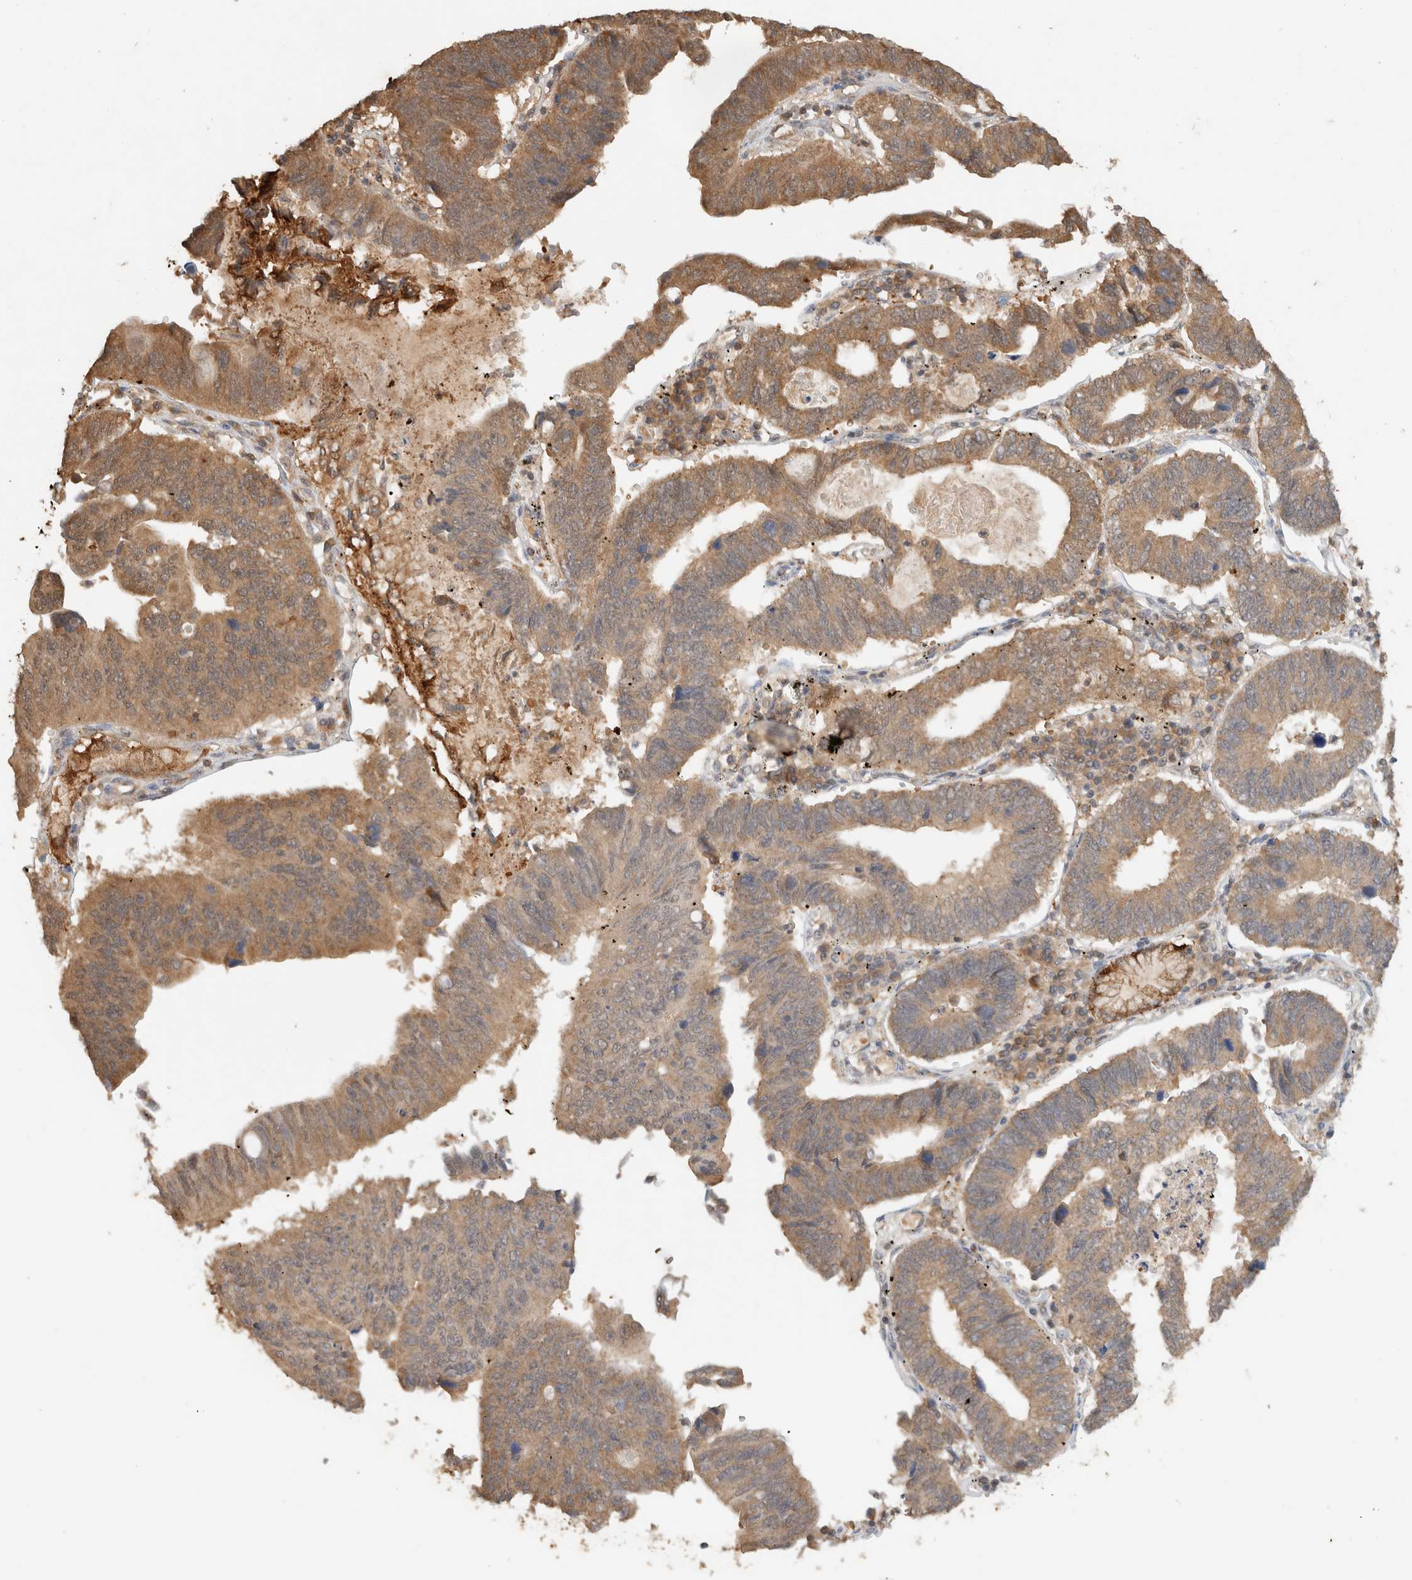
{"staining": {"intensity": "moderate", "quantity": ">75%", "location": "cytoplasmic/membranous"}, "tissue": "stomach cancer", "cell_type": "Tumor cells", "image_type": "cancer", "snomed": [{"axis": "morphology", "description": "Adenocarcinoma, NOS"}, {"axis": "topography", "description": "Stomach"}], "caption": "Immunohistochemical staining of human stomach cancer shows moderate cytoplasmic/membranous protein positivity in about >75% of tumor cells. The protein is stained brown, and the nuclei are stained in blue (DAB (3,3'-diaminobenzidine) IHC with brightfield microscopy, high magnification).", "gene": "CA13", "patient": {"sex": "male", "age": 59}}